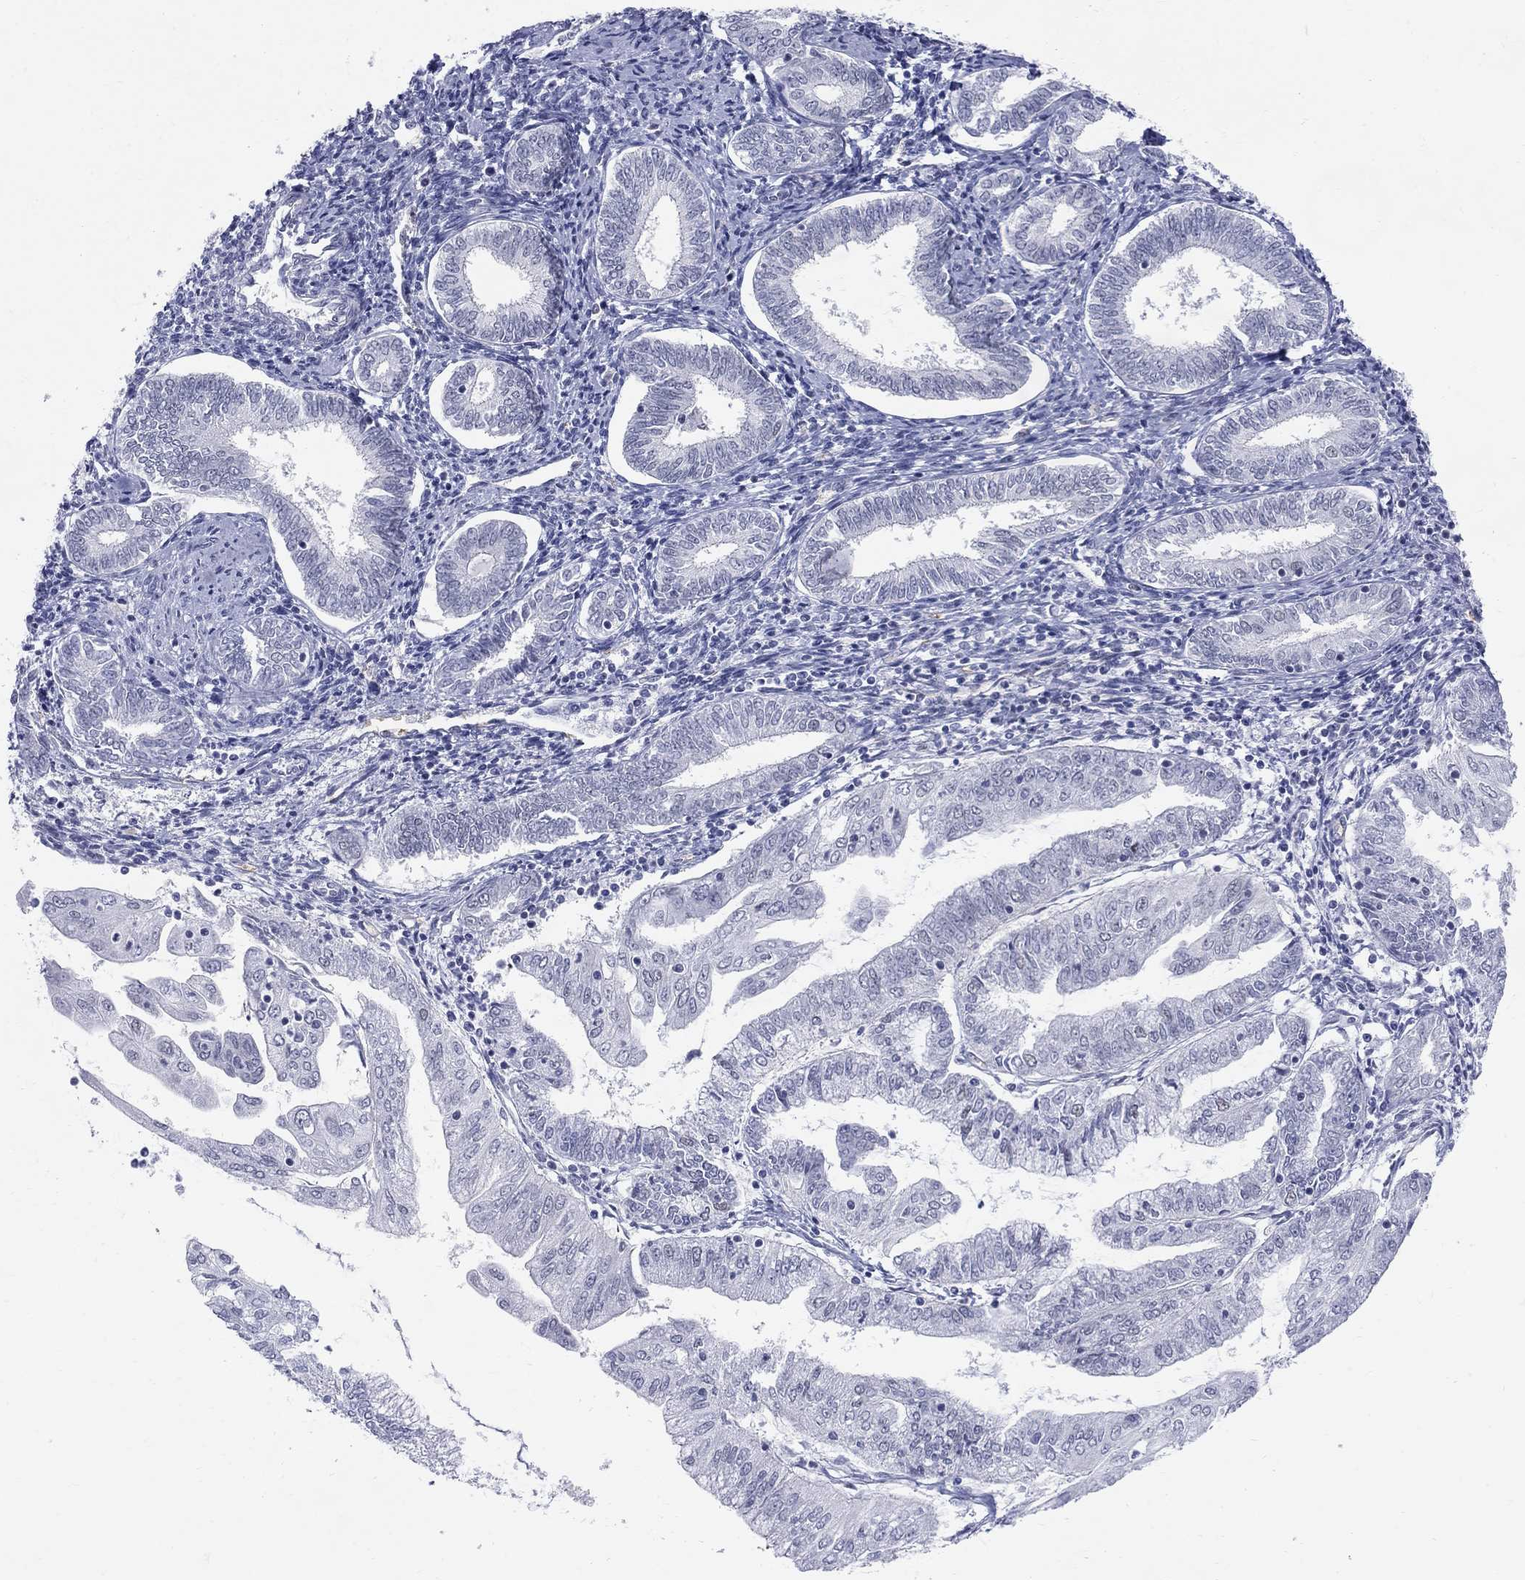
{"staining": {"intensity": "negative", "quantity": "none", "location": "none"}, "tissue": "endometrial cancer", "cell_type": "Tumor cells", "image_type": "cancer", "snomed": [{"axis": "morphology", "description": "Adenocarcinoma, NOS"}, {"axis": "topography", "description": "Endometrium"}], "caption": "High magnification brightfield microscopy of endometrial cancer (adenocarcinoma) stained with DAB (3,3'-diaminobenzidine) (brown) and counterstained with hematoxylin (blue): tumor cells show no significant expression.", "gene": "DMTN", "patient": {"sex": "female", "age": 56}}